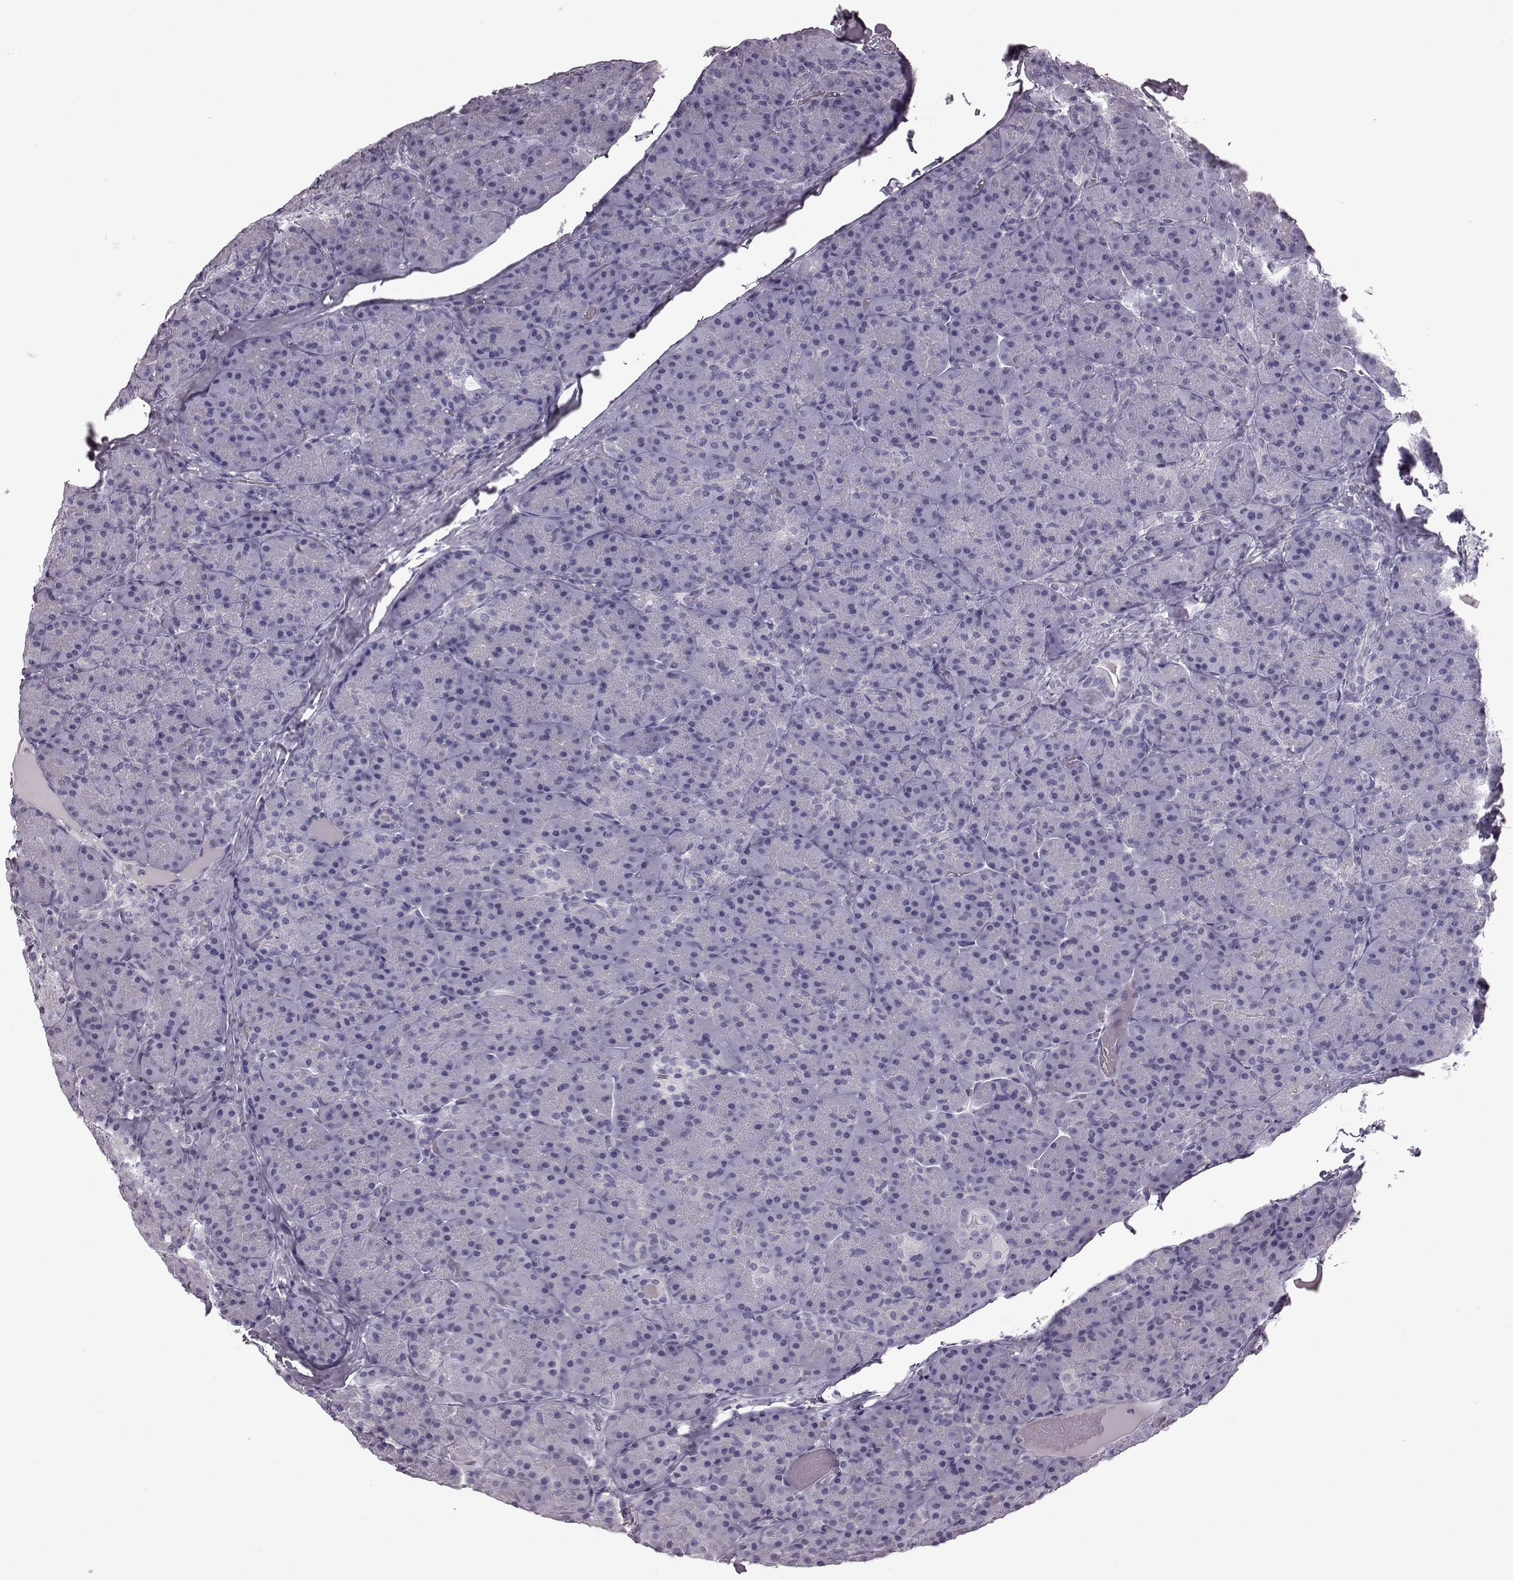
{"staining": {"intensity": "negative", "quantity": "none", "location": "none"}, "tissue": "pancreas", "cell_type": "Exocrine glandular cells", "image_type": "normal", "snomed": [{"axis": "morphology", "description": "Normal tissue, NOS"}, {"axis": "topography", "description": "Pancreas"}], "caption": "DAB immunohistochemical staining of benign pancreas reveals no significant positivity in exocrine glandular cells. The staining was performed using DAB to visualize the protein expression in brown, while the nuclei were stained in blue with hematoxylin (Magnification: 20x).", "gene": "TCHHL1", "patient": {"sex": "male", "age": 57}}